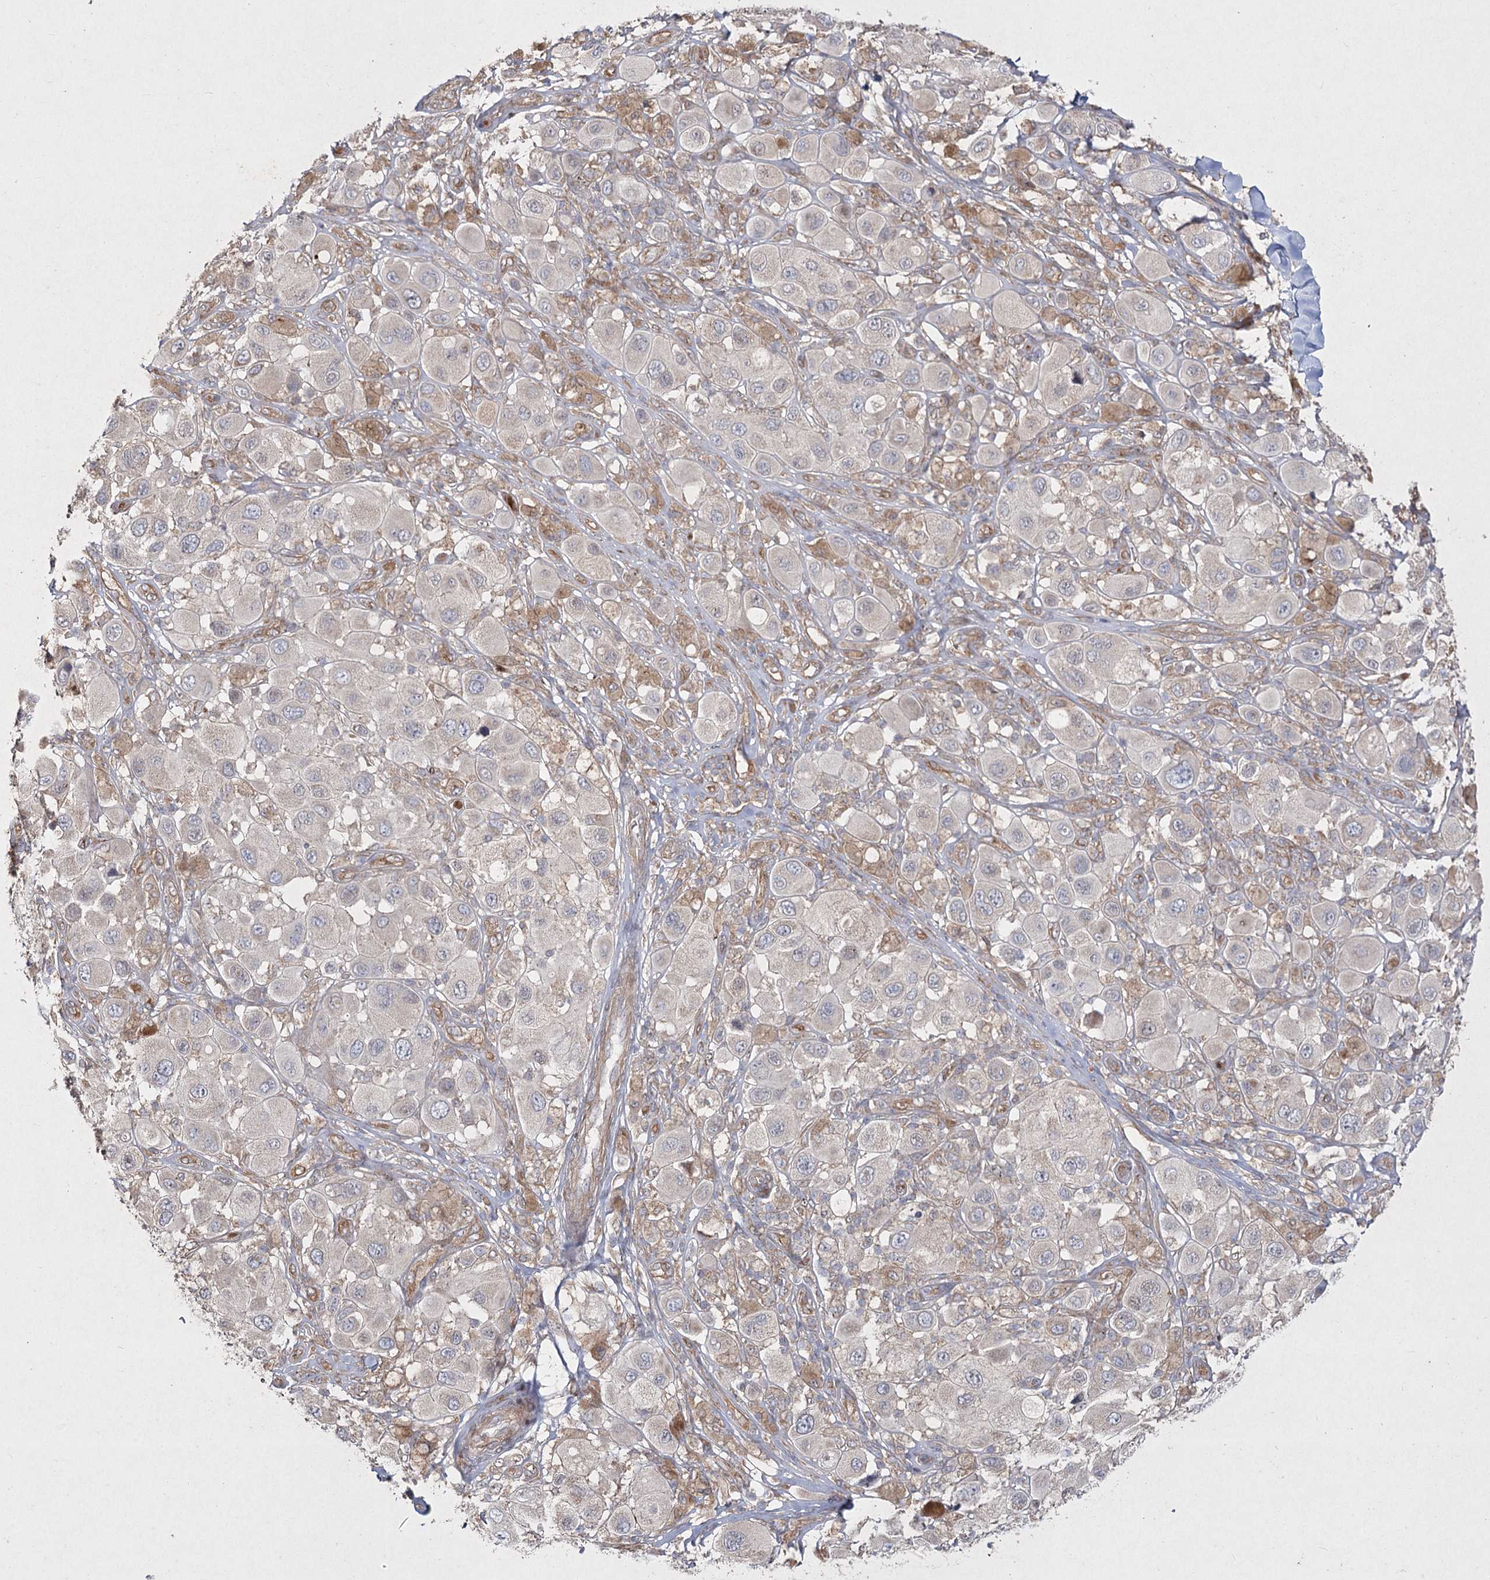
{"staining": {"intensity": "negative", "quantity": "none", "location": "none"}, "tissue": "melanoma", "cell_type": "Tumor cells", "image_type": "cancer", "snomed": [{"axis": "morphology", "description": "Malignant melanoma, Metastatic site"}, {"axis": "topography", "description": "Skin"}], "caption": "An IHC micrograph of melanoma is shown. There is no staining in tumor cells of melanoma.", "gene": "SH3TC1", "patient": {"sex": "male", "age": 41}}